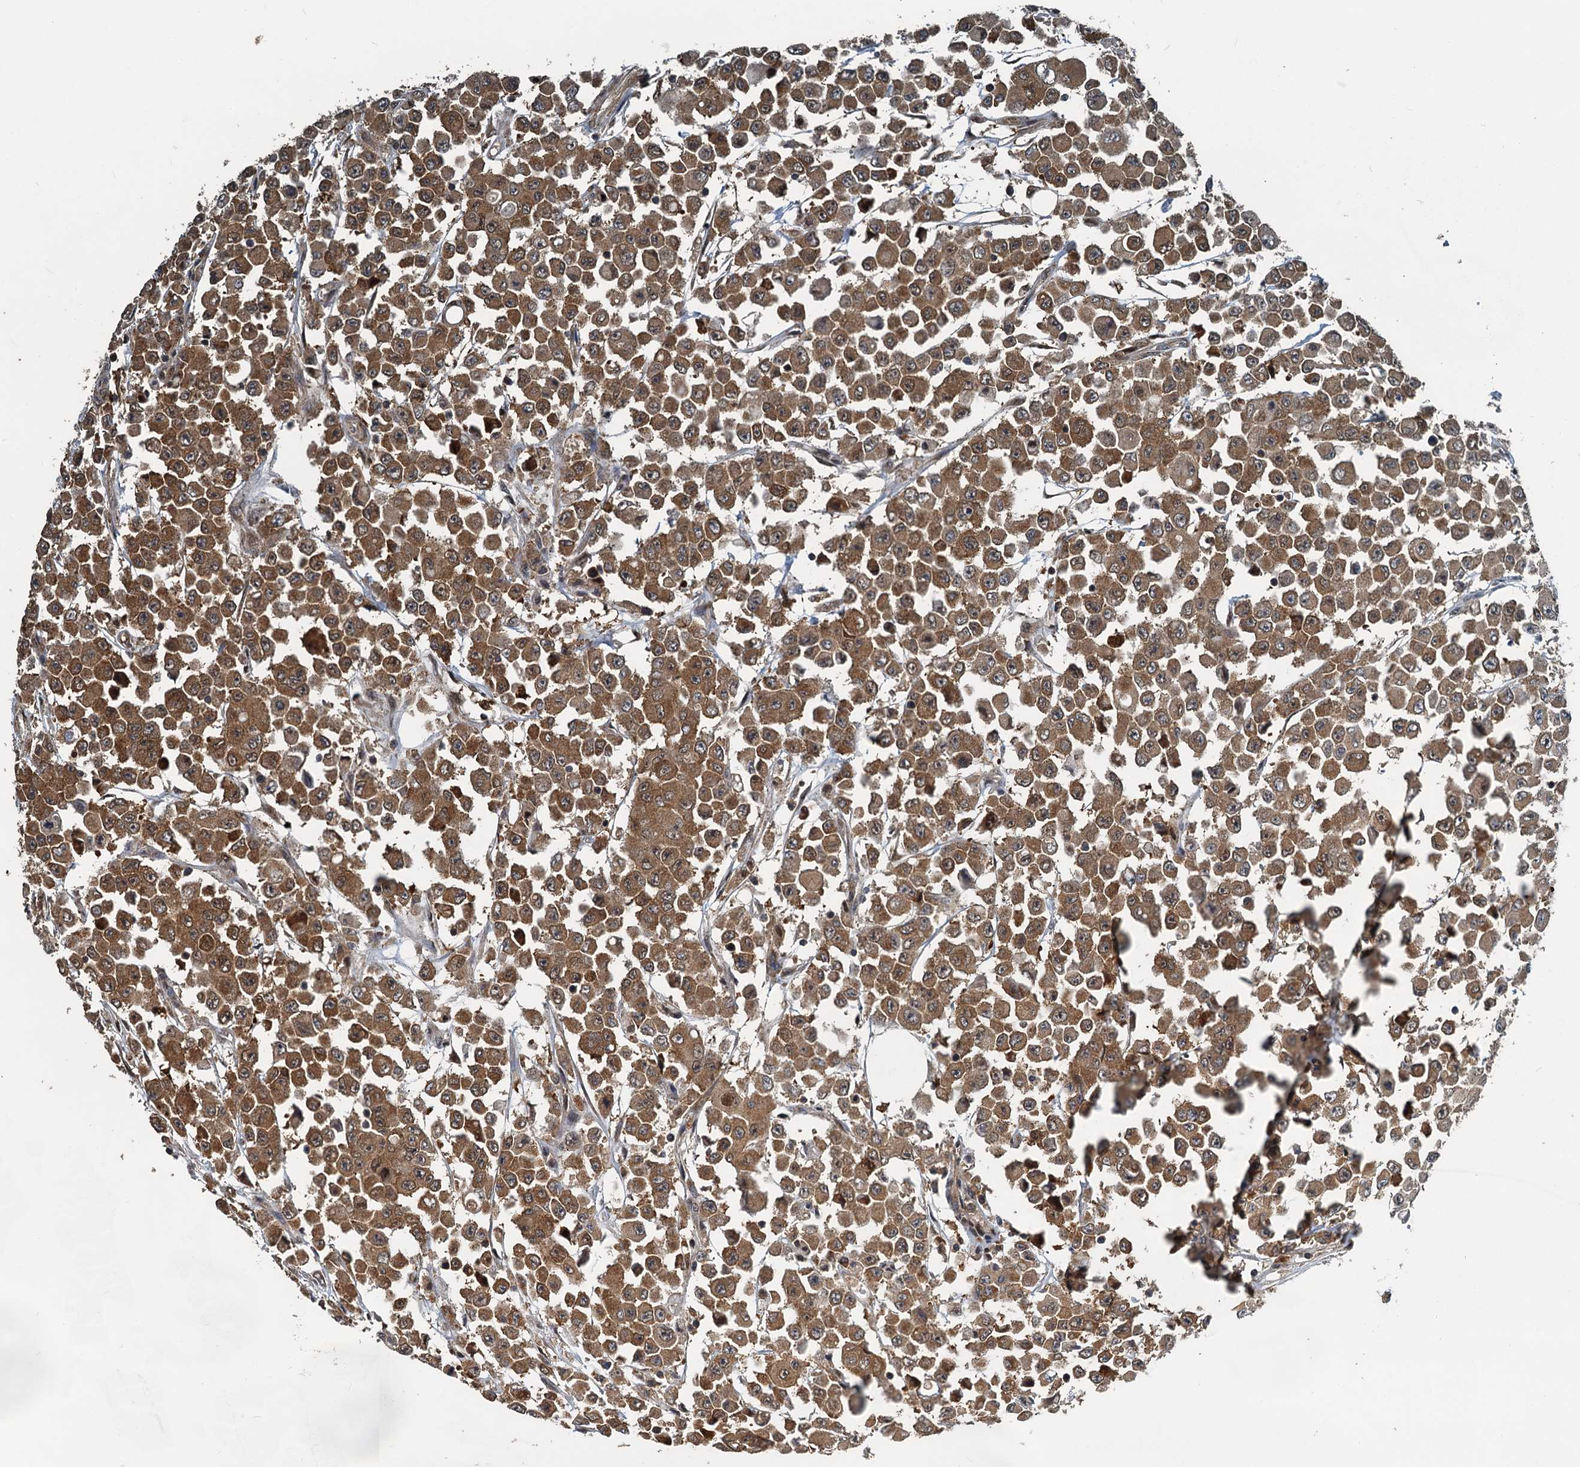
{"staining": {"intensity": "moderate", "quantity": ">75%", "location": "cytoplasmic/membranous"}, "tissue": "colorectal cancer", "cell_type": "Tumor cells", "image_type": "cancer", "snomed": [{"axis": "morphology", "description": "Adenocarcinoma, NOS"}, {"axis": "topography", "description": "Colon"}], "caption": "Protein expression analysis of colorectal cancer (adenocarcinoma) displays moderate cytoplasmic/membranous staining in about >75% of tumor cells. The staining is performed using DAB (3,3'-diaminobenzidine) brown chromogen to label protein expression. The nuclei are counter-stained blue using hematoxylin.", "gene": "GPI", "patient": {"sex": "male", "age": 51}}